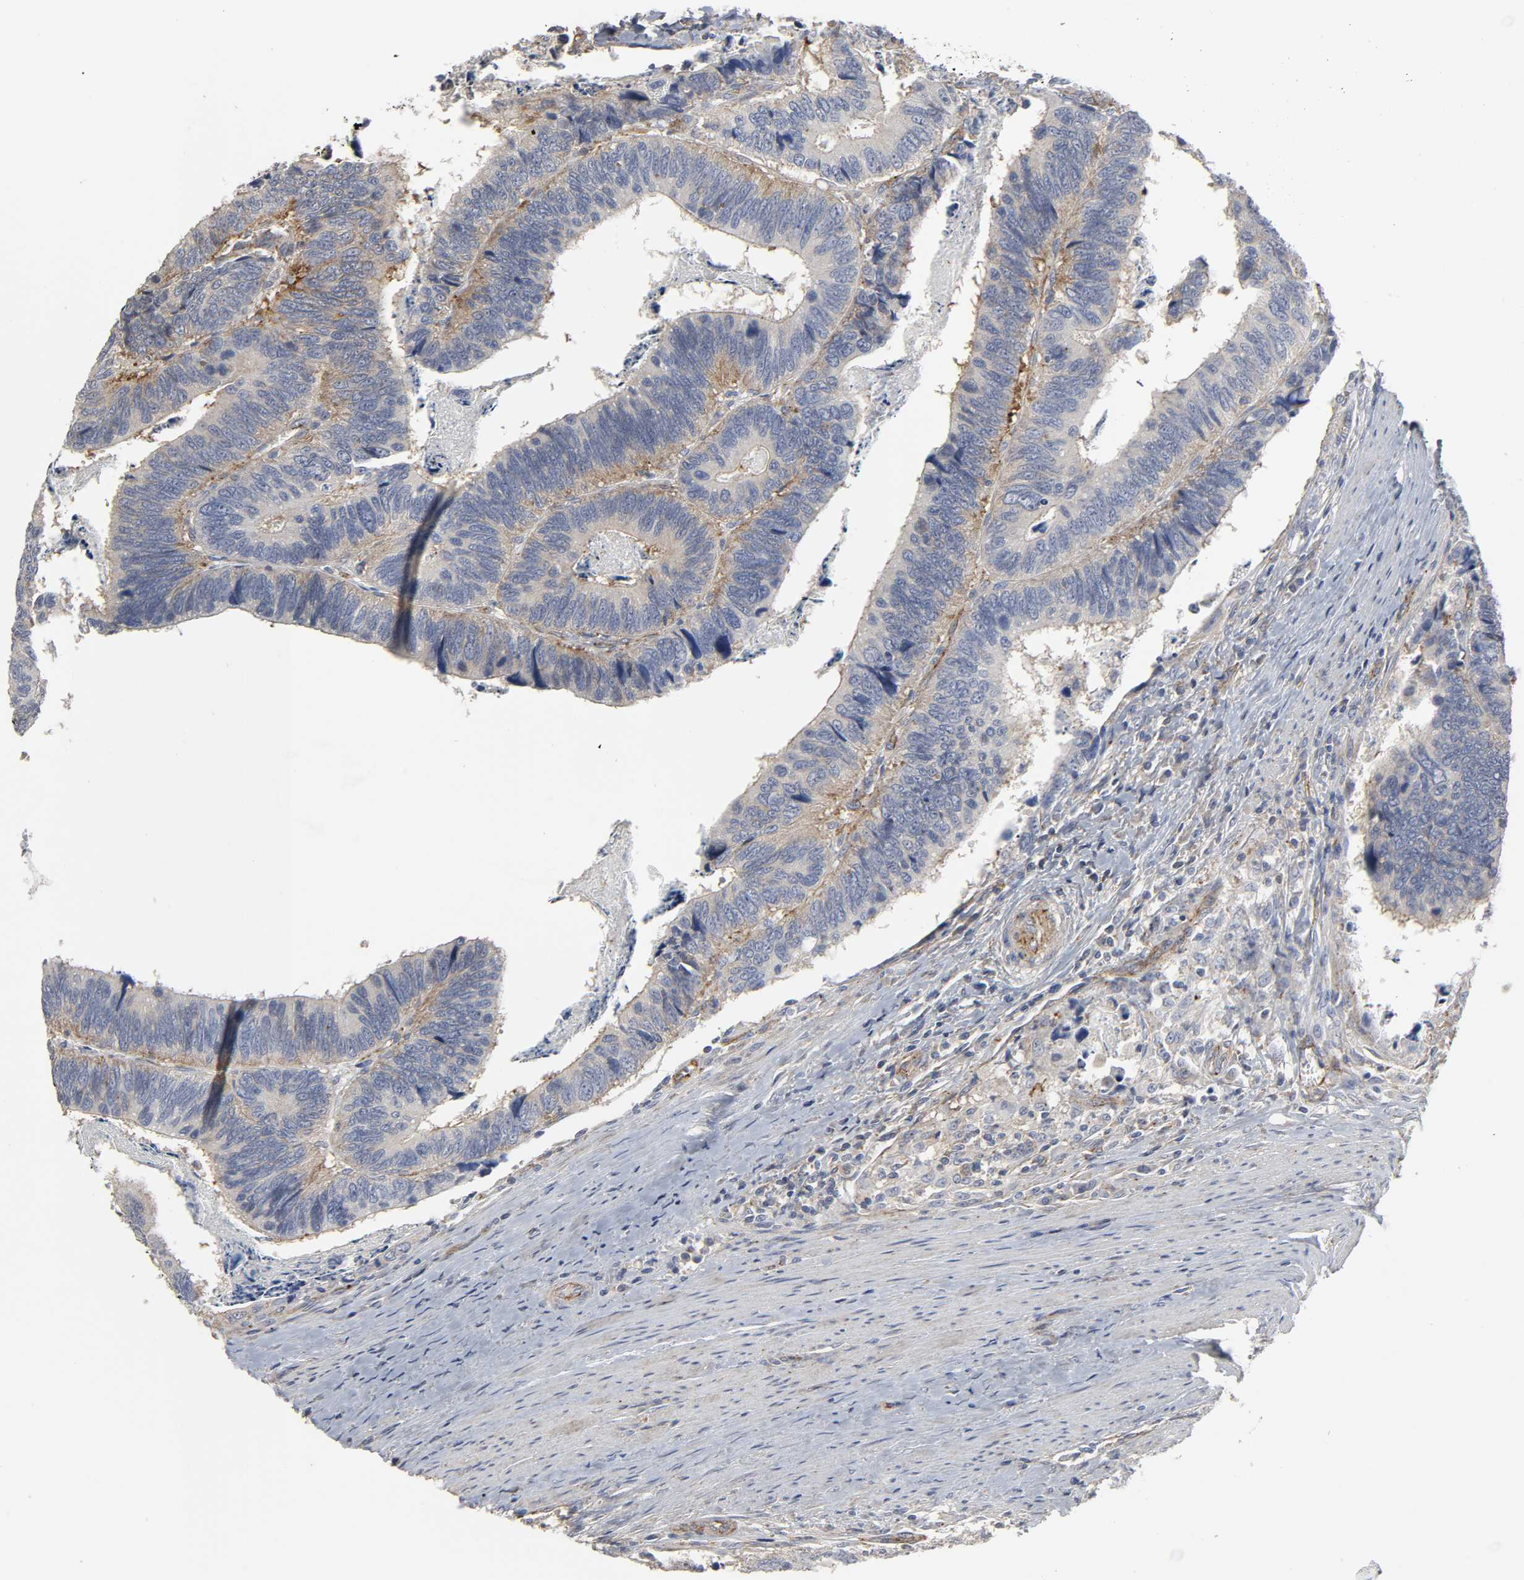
{"staining": {"intensity": "moderate", "quantity": "25%-75%", "location": "cytoplasmic/membranous"}, "tissue": "colorectal cancer", "cell_type": "Tumor cells", "image_type": "cancer", "snomed": [{"axis": "morphology", "description": "Adenocarcinoma, NOS"}, {"axis": "topography", "description": "Colon"}], "caption": "Immunohistochemical staining of human adenocarcinoma (colorectal) exhibits moderate cytoplasmic/membranous protein positivity in about 25%-75% of tumor cells.", "gene": "SH3GLB1", "patient": {"sex": "male", "age": 72}}